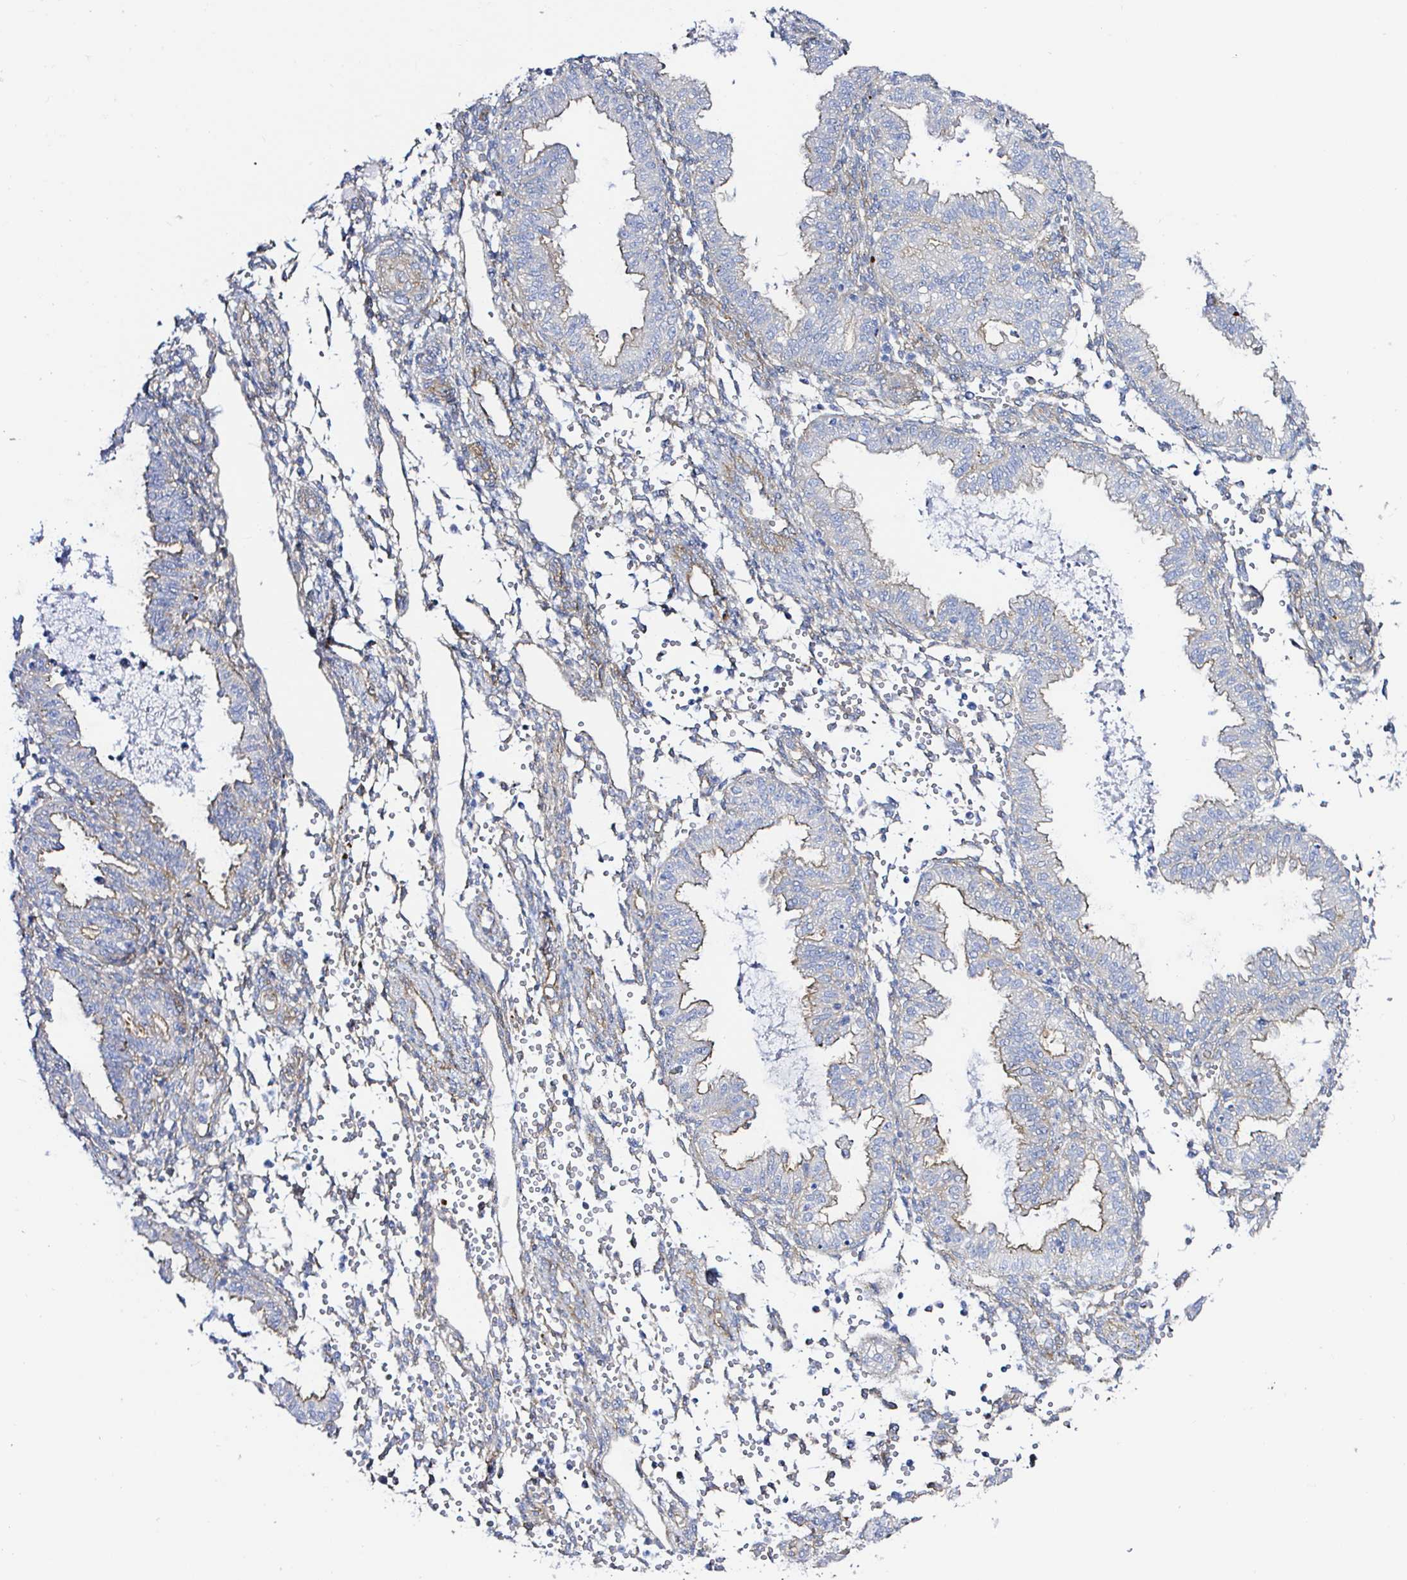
{"staining": {"intensity": "negative", "quantity": "none", "location": "none"}, "tissue": "endometrium", "cell_type": "Cells in endometrial stroma", "image_type": "normal", "snomed": [{"axis": "morphology", "description": "Normal tissue, NOS"}, {"axis": "topography", "description": "Endometrium"}], "caption": "High magnification brightfield microscopy of unremarkable endometrium stained with DAB (3,3'-diaminobenzidine) (brown) and counterstained with hematoxylin (blue): cells in endometrial stroma show no significant positivity.", "gene": "ARL4D", "patient": {"sex": "female", "age": 33}}